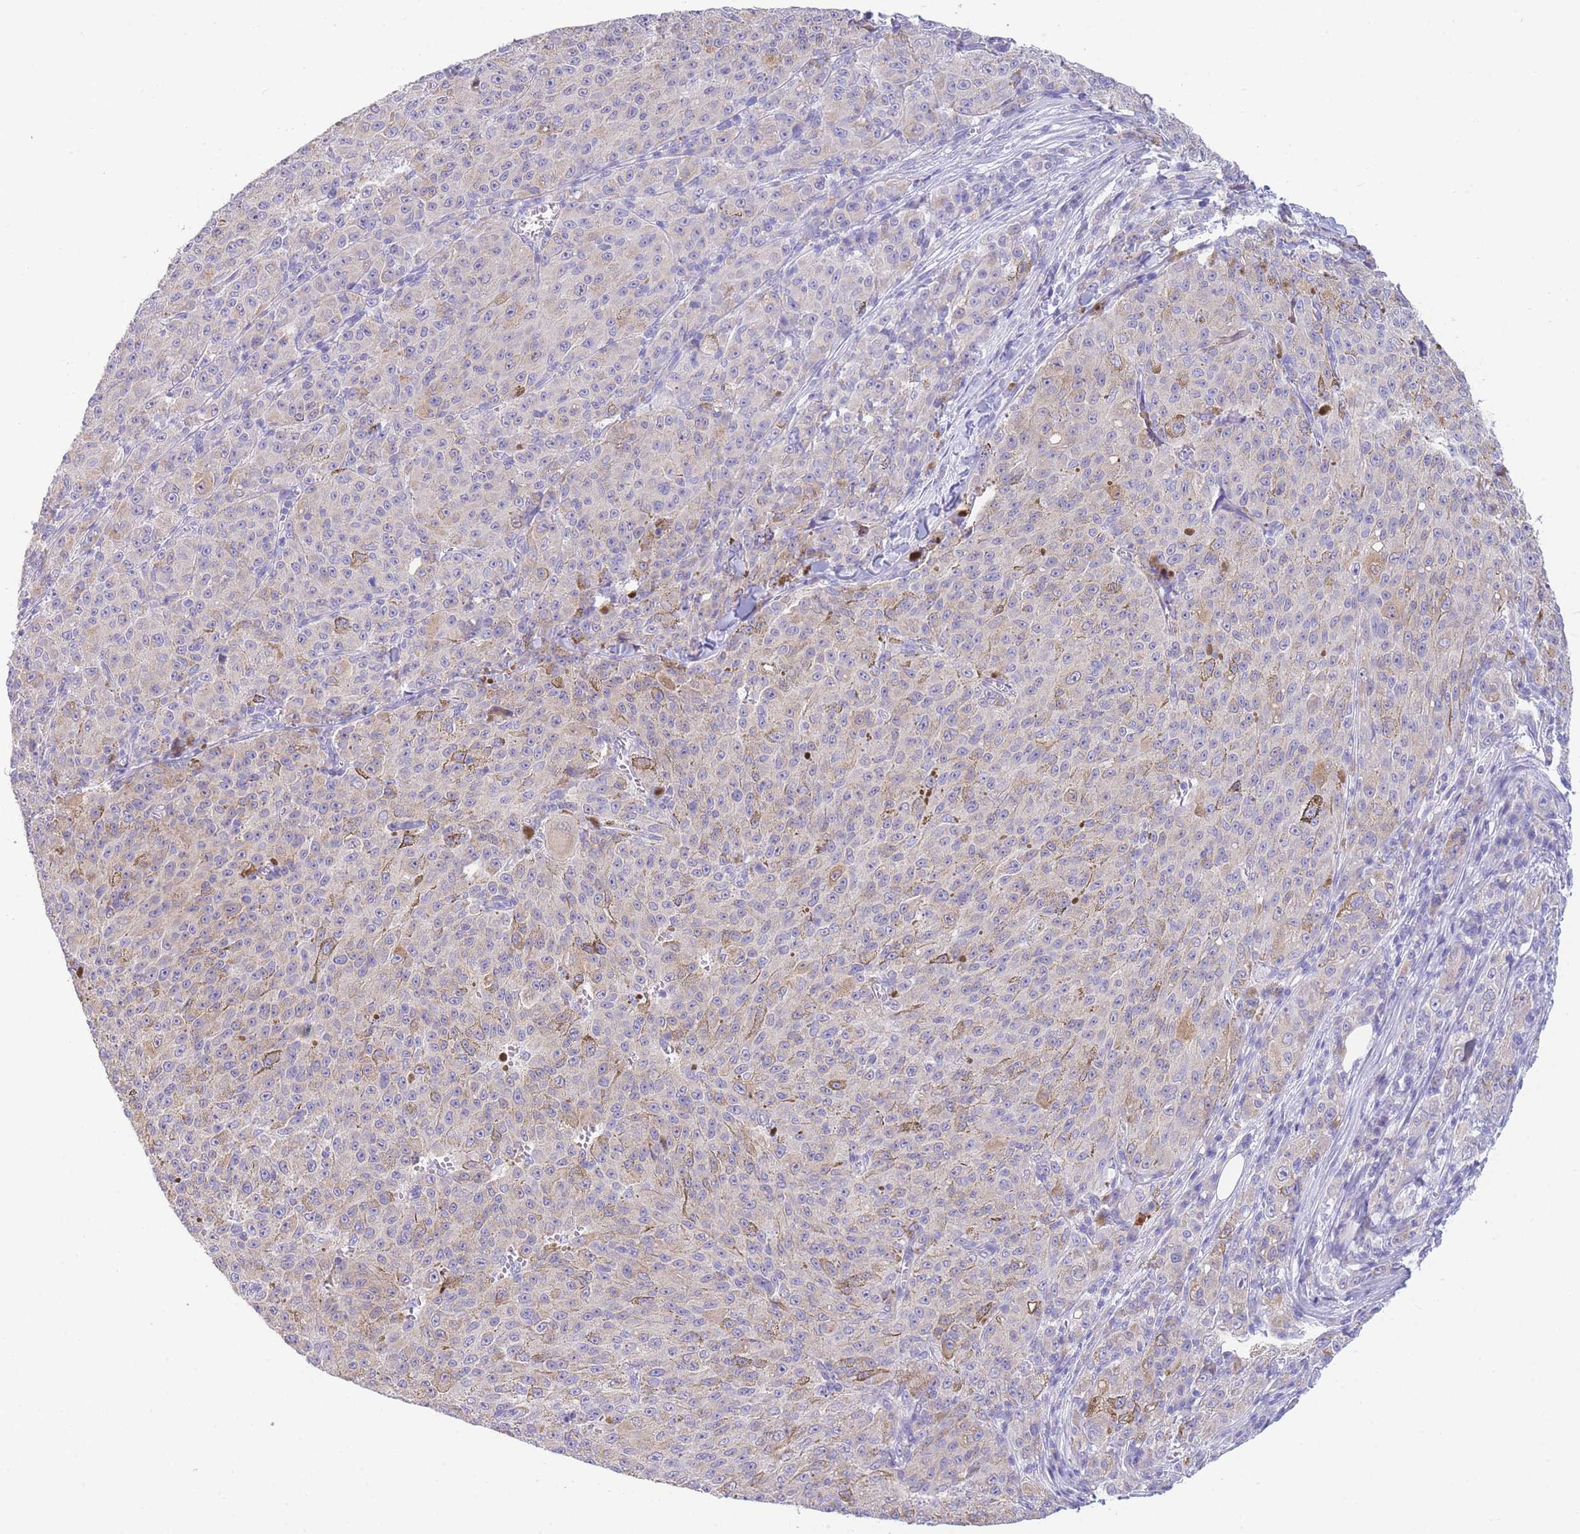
{"staining": {"intensity": "negative", "quantity": "none", "location": "none"}, "tissue": "melanoma", "cell_type": "Tumor cells", "image_type": "cancer", "snomed": [{"axis": "morphology", "description": "Malignant melanoma, NOS"}, {"axis": "topography", "description": "Skin"}], "caption": "There is no significant positivity in tumor cells of malignant melanoma.", "gene": "DHRS11", "patient": {"sex": "female", "age": 52}}